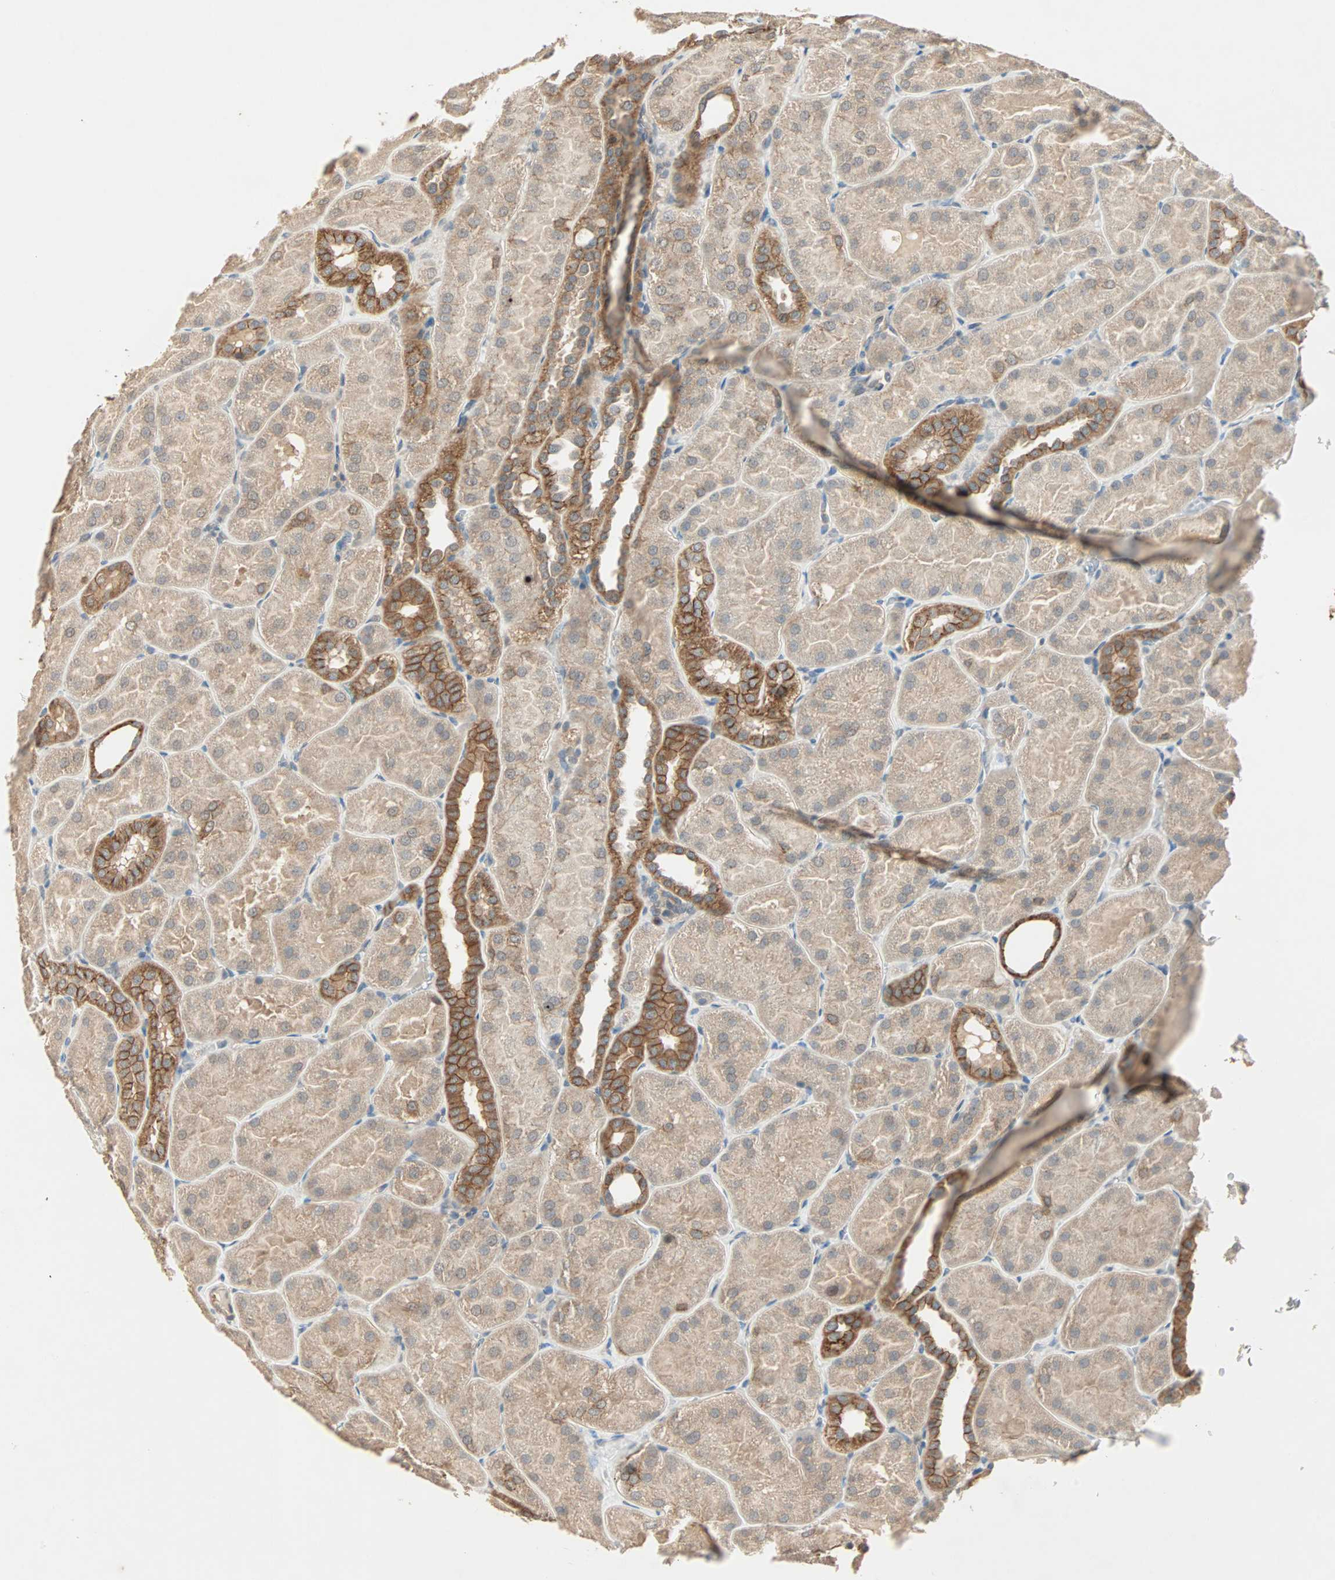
{"staining": {"intensity": "weak", "quantity": ">75%", "location": "cytoplasmic/membranous"}, "tissue": "kidney", "cell_type": "Cells in glomeruli", "image_type": "normal", "snomed": [{"axis": "morphology", "description": "Normal tissue, NOS"}, {"axis": "topography", "description": "Kidney"}], "caption": "Benign kidney demonstrates weak cytoplasmic/membranous expression in about >75% of cells in glomeruli, visualized by immunohistochemistry. The staining is performed using DAB brown chromogen to label protein expression. The nuclei are counter-stained blue using hematoxylin.", "gene": "TTF2", "patient": {"sex": "male", "age": 28}}